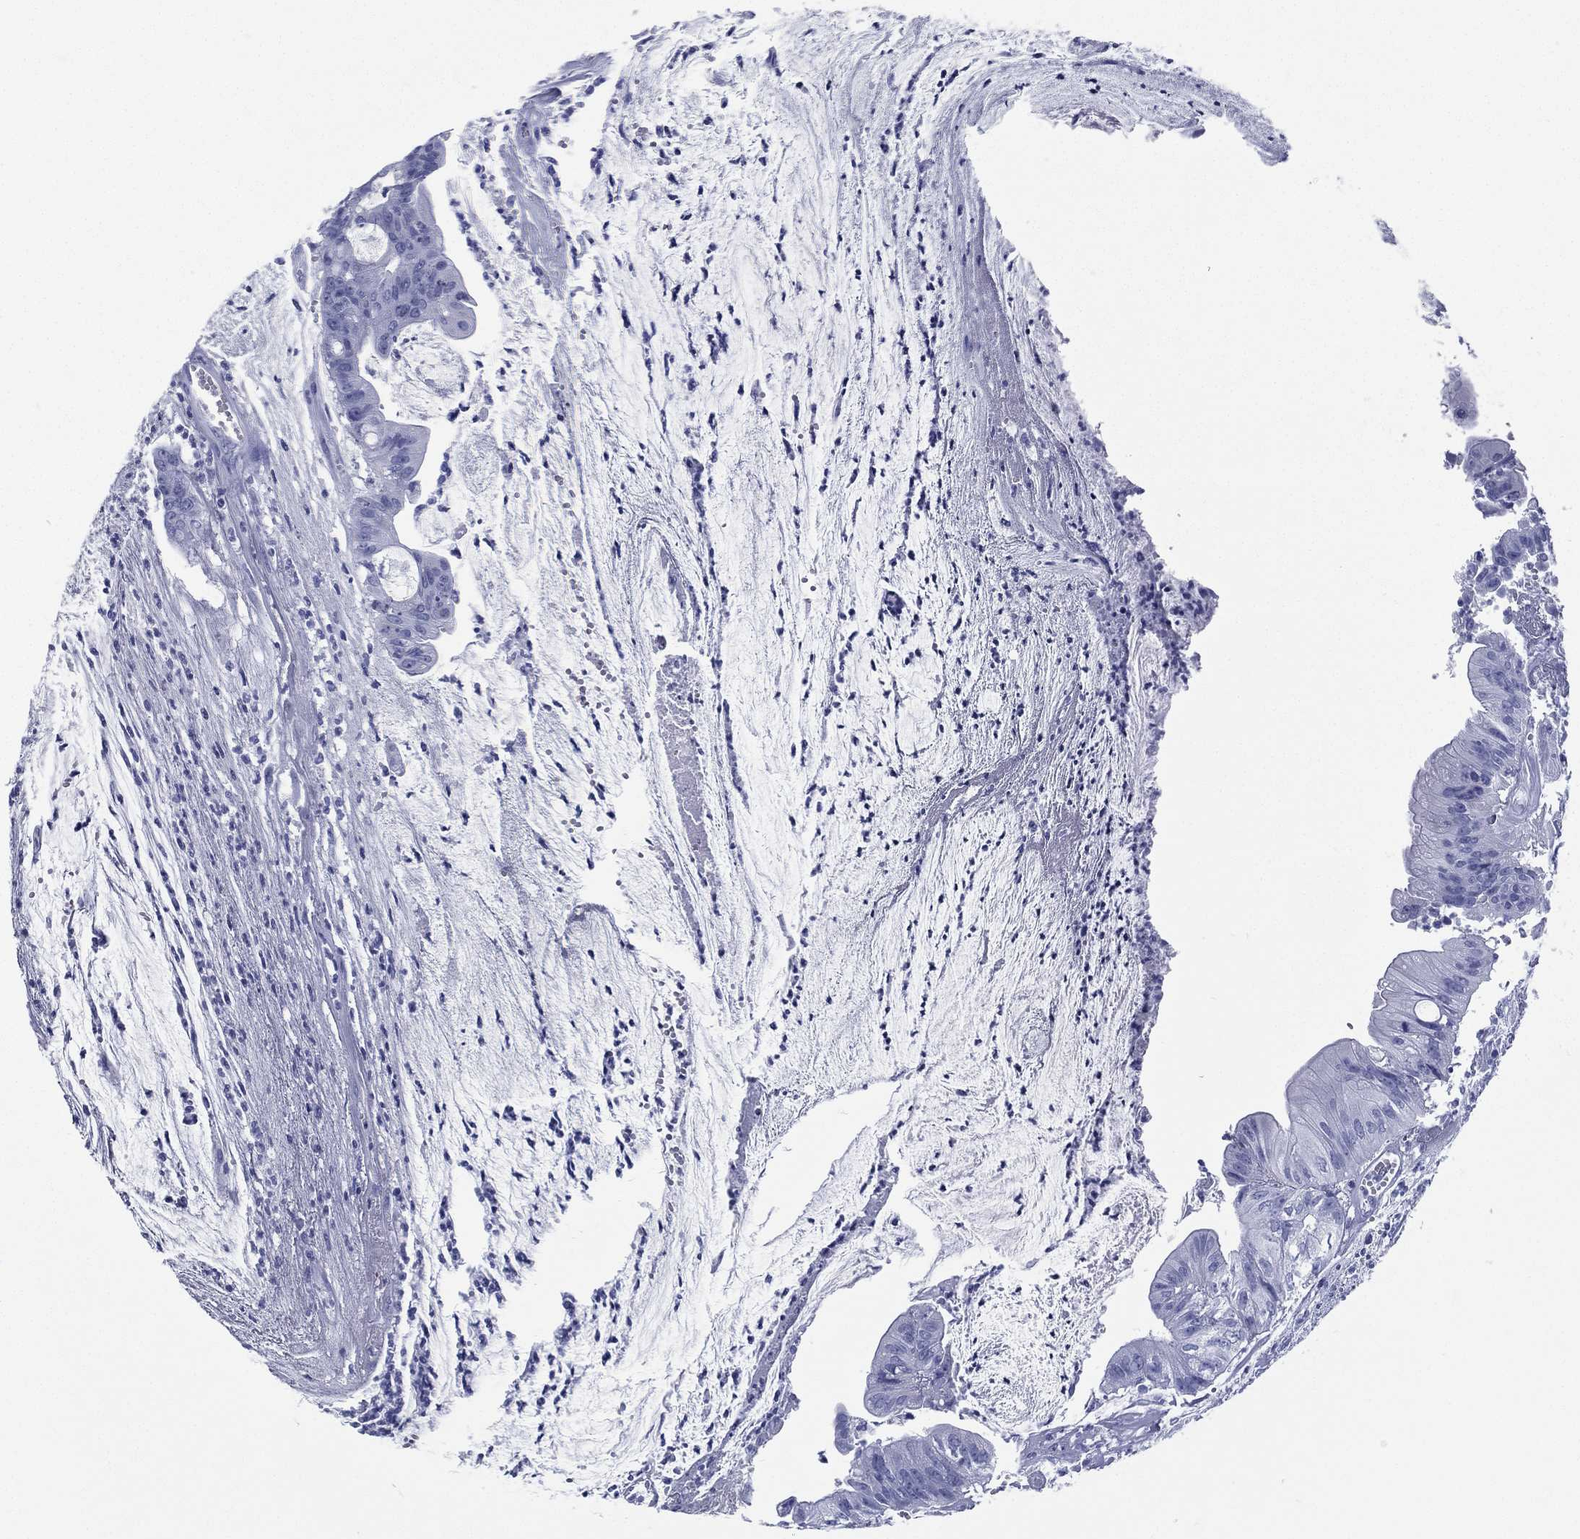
{"staining": {"intensity": "negative", "quantity": "none", "location": "none"}, "tissue": "colorectal cancer", "cell_type": "Tumor cells", "image_type": "cancer", "snomed": [{"axis": "morphology", "description": "Adenocarcinoma, NOS"}, {"axis": "topography", "description": "Colon"}], "caption": "Protein analysis of adenocarcinoma (colorectal) reveals no significant expression in tumor cells.", "gene": "RSPH4A", "patient": {"sex": "female", "age": 69}}